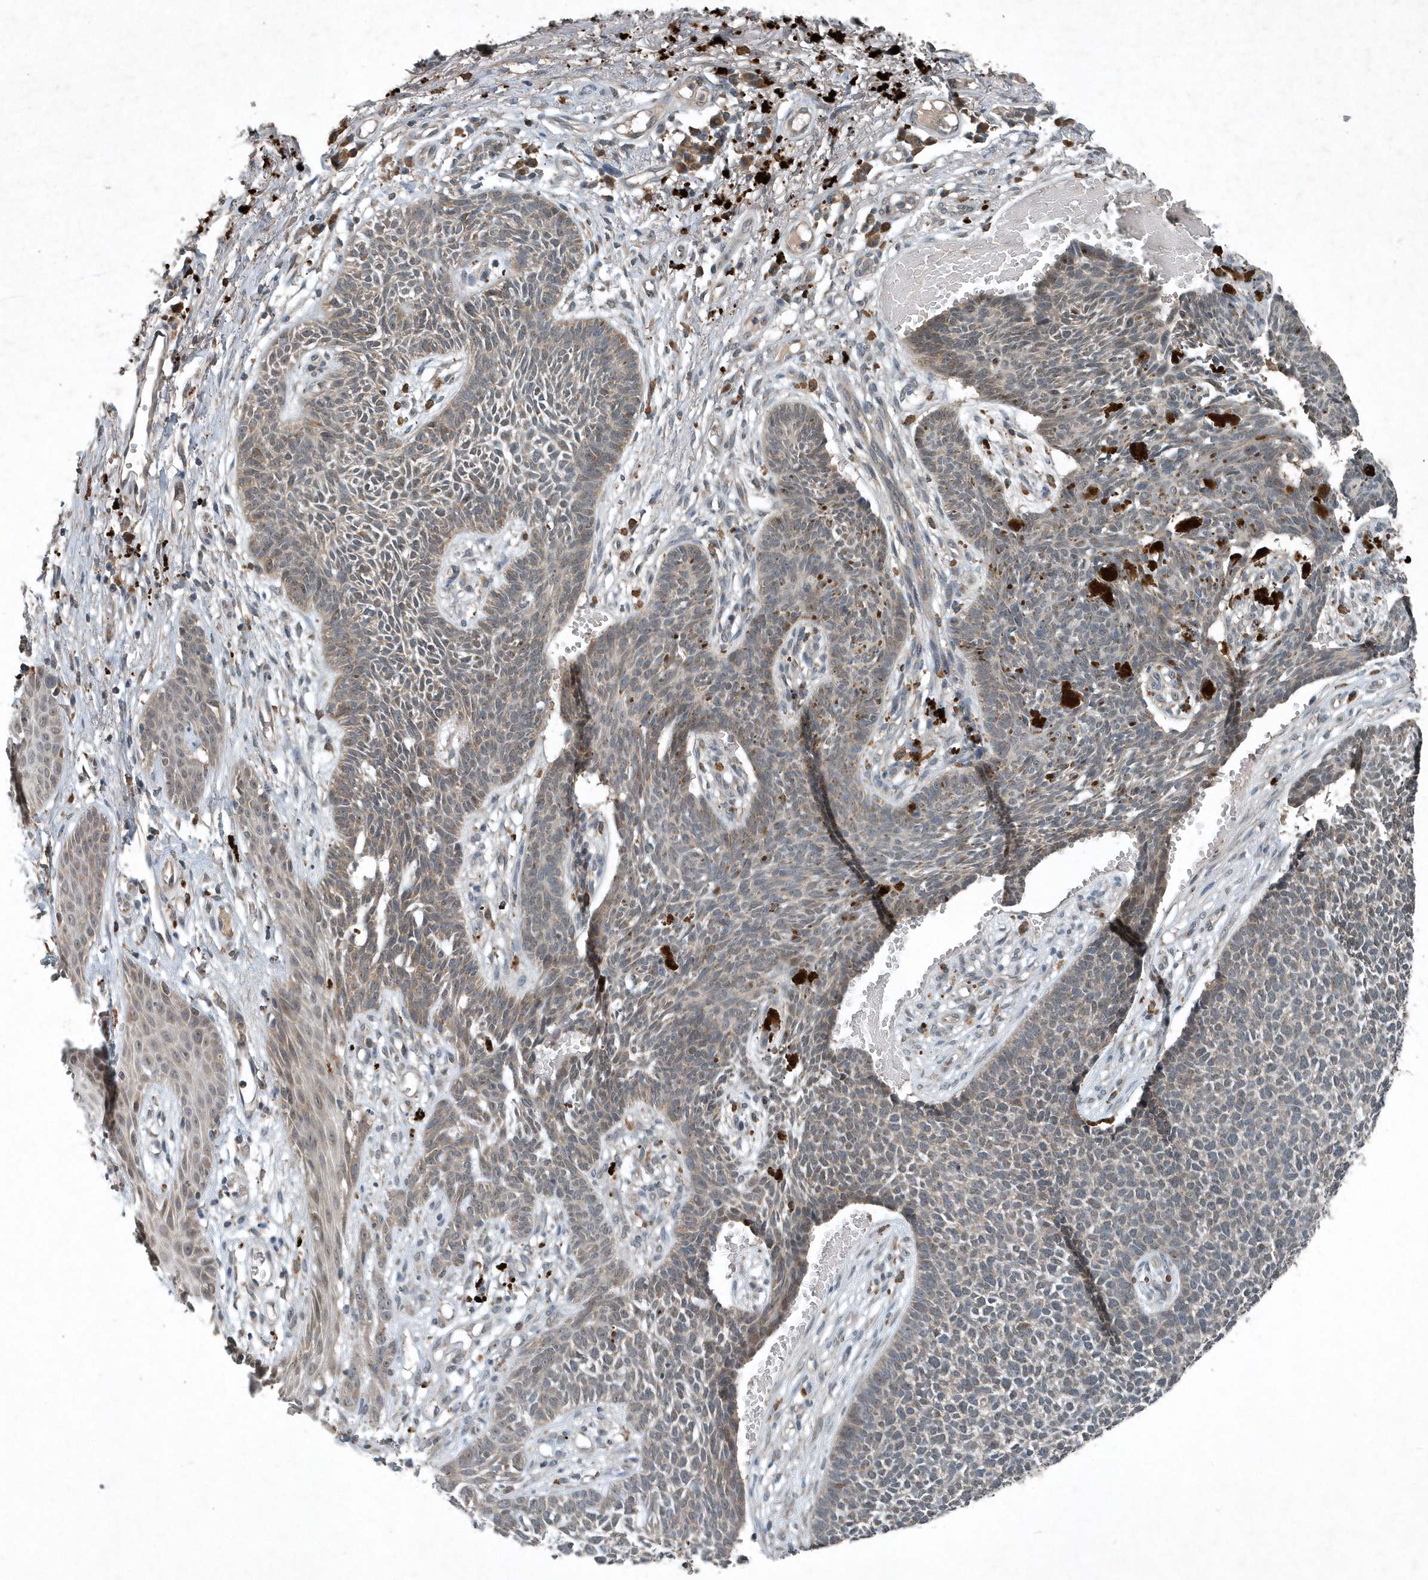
{"staining": {"intensity": "negative", "quantity": "none", "location": "none"}, "tissue": "skin cancer", "cell_type": "Tumor cells", "image_type": "cancer", "snomed": [{"axis": "morphology", "description": "Basal cell carcinoma"}, {"axis": "topography", "description": "Skin"}], "caption": "Tumor cells show no significant expression in skin cancer. (Brightfield microscopy of DAB (3,3'-diaminobenzidine) IHC at high magnification).", "gene": "SCFD2", "patient": {"sex": "female", "age": 84}}